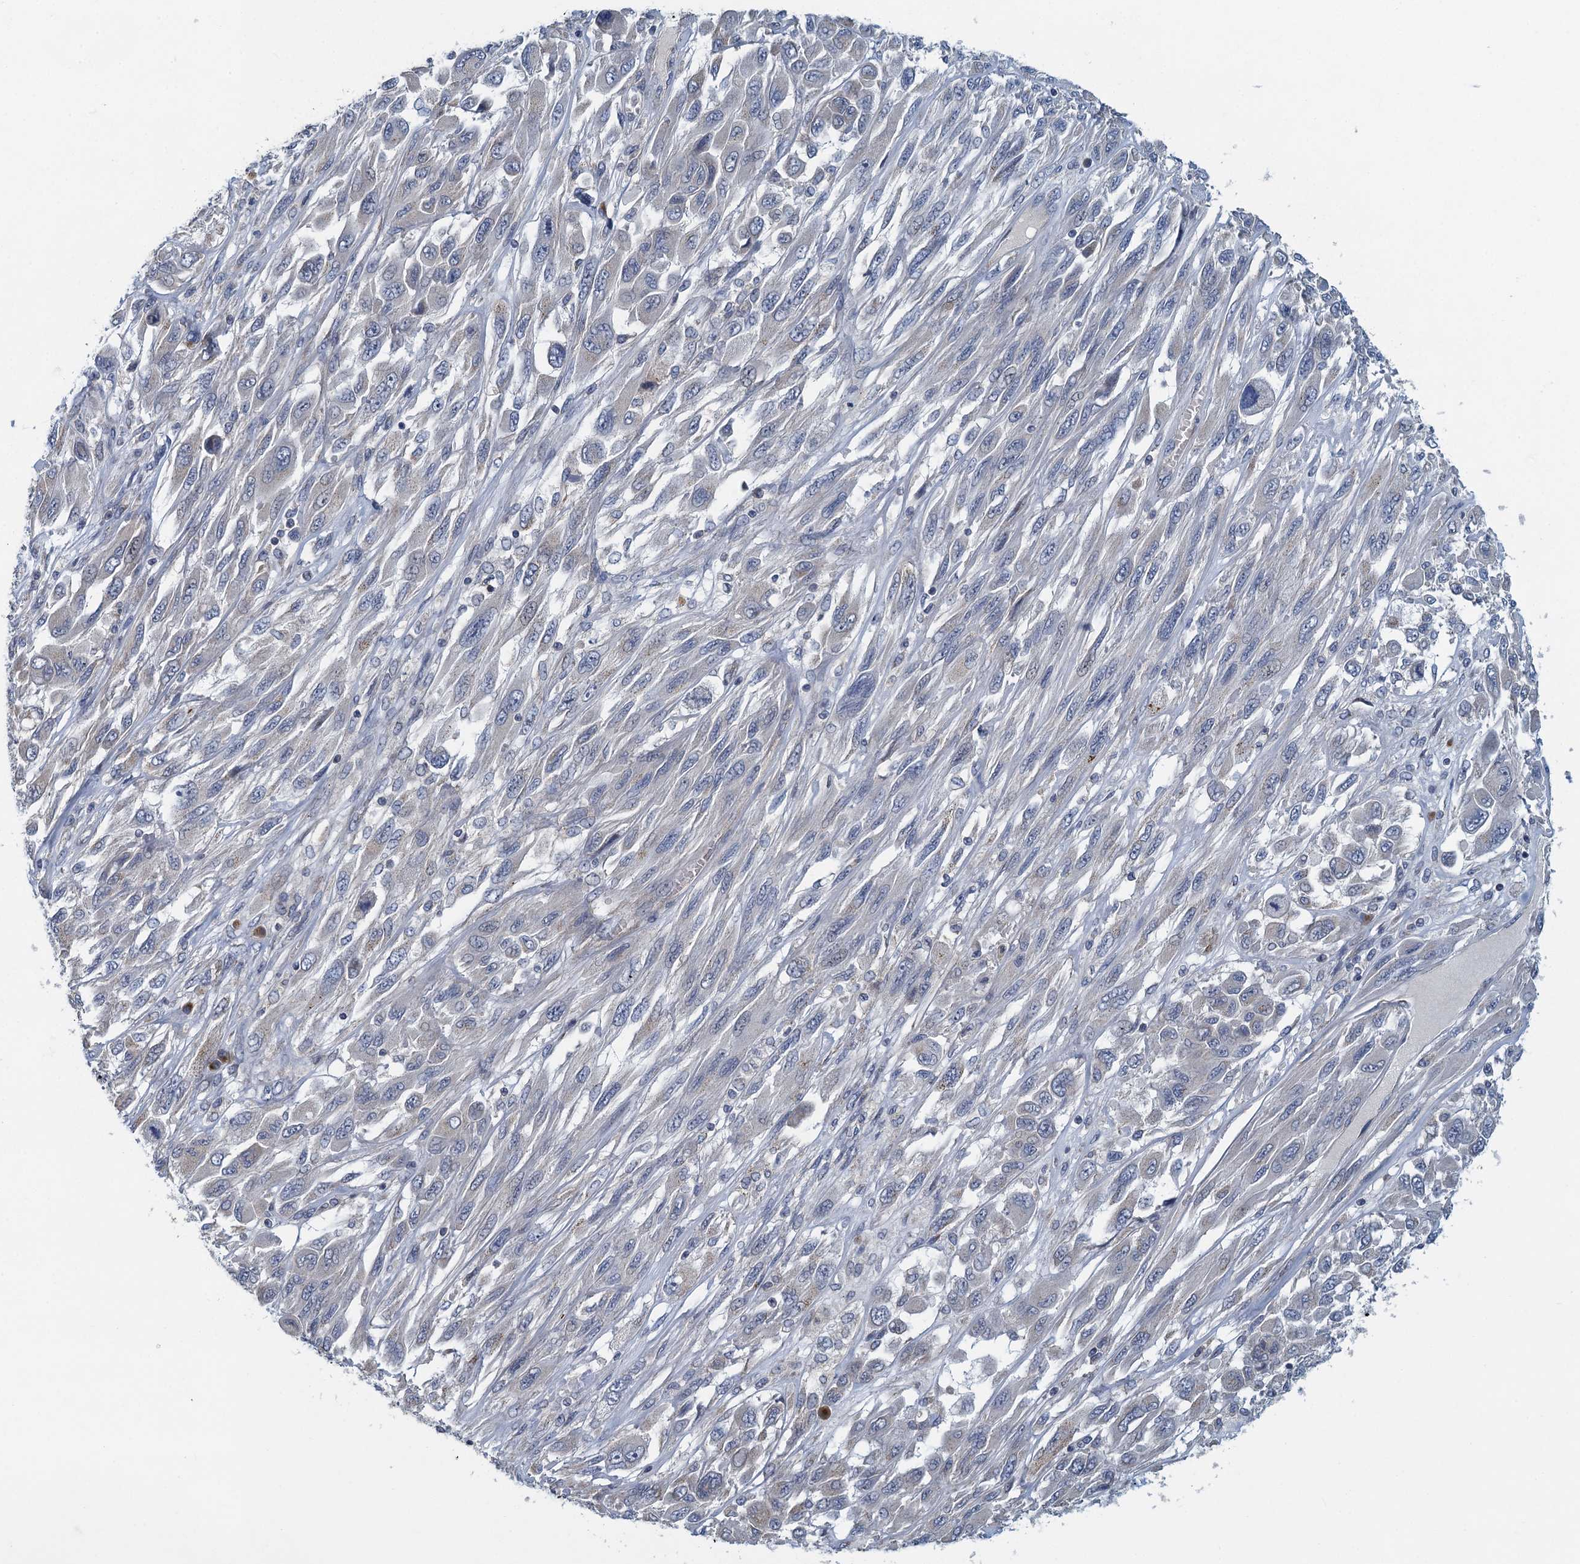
{"staining": {"intensity": "negative", "quantity": "none", "location": "none"}, "tissue": "melanoma", "cell_type": "Tumor cells", "image_type": "cancer", "snomed": [{"axis": "morphology", "description": "Malignant melanoma, NOS"}, {"axis": "topography", "description": "Skin"}], "caption": "Immunohistochemical staining of human melanoma shows no significant positivity in tumor cells. (Stains: DAB IHC with hematoxylin counter stain, Microscopy: brightfield microscopy at high magnification).", "gene": "ALG2", "patient": {"sex": "female", "age": 91}}